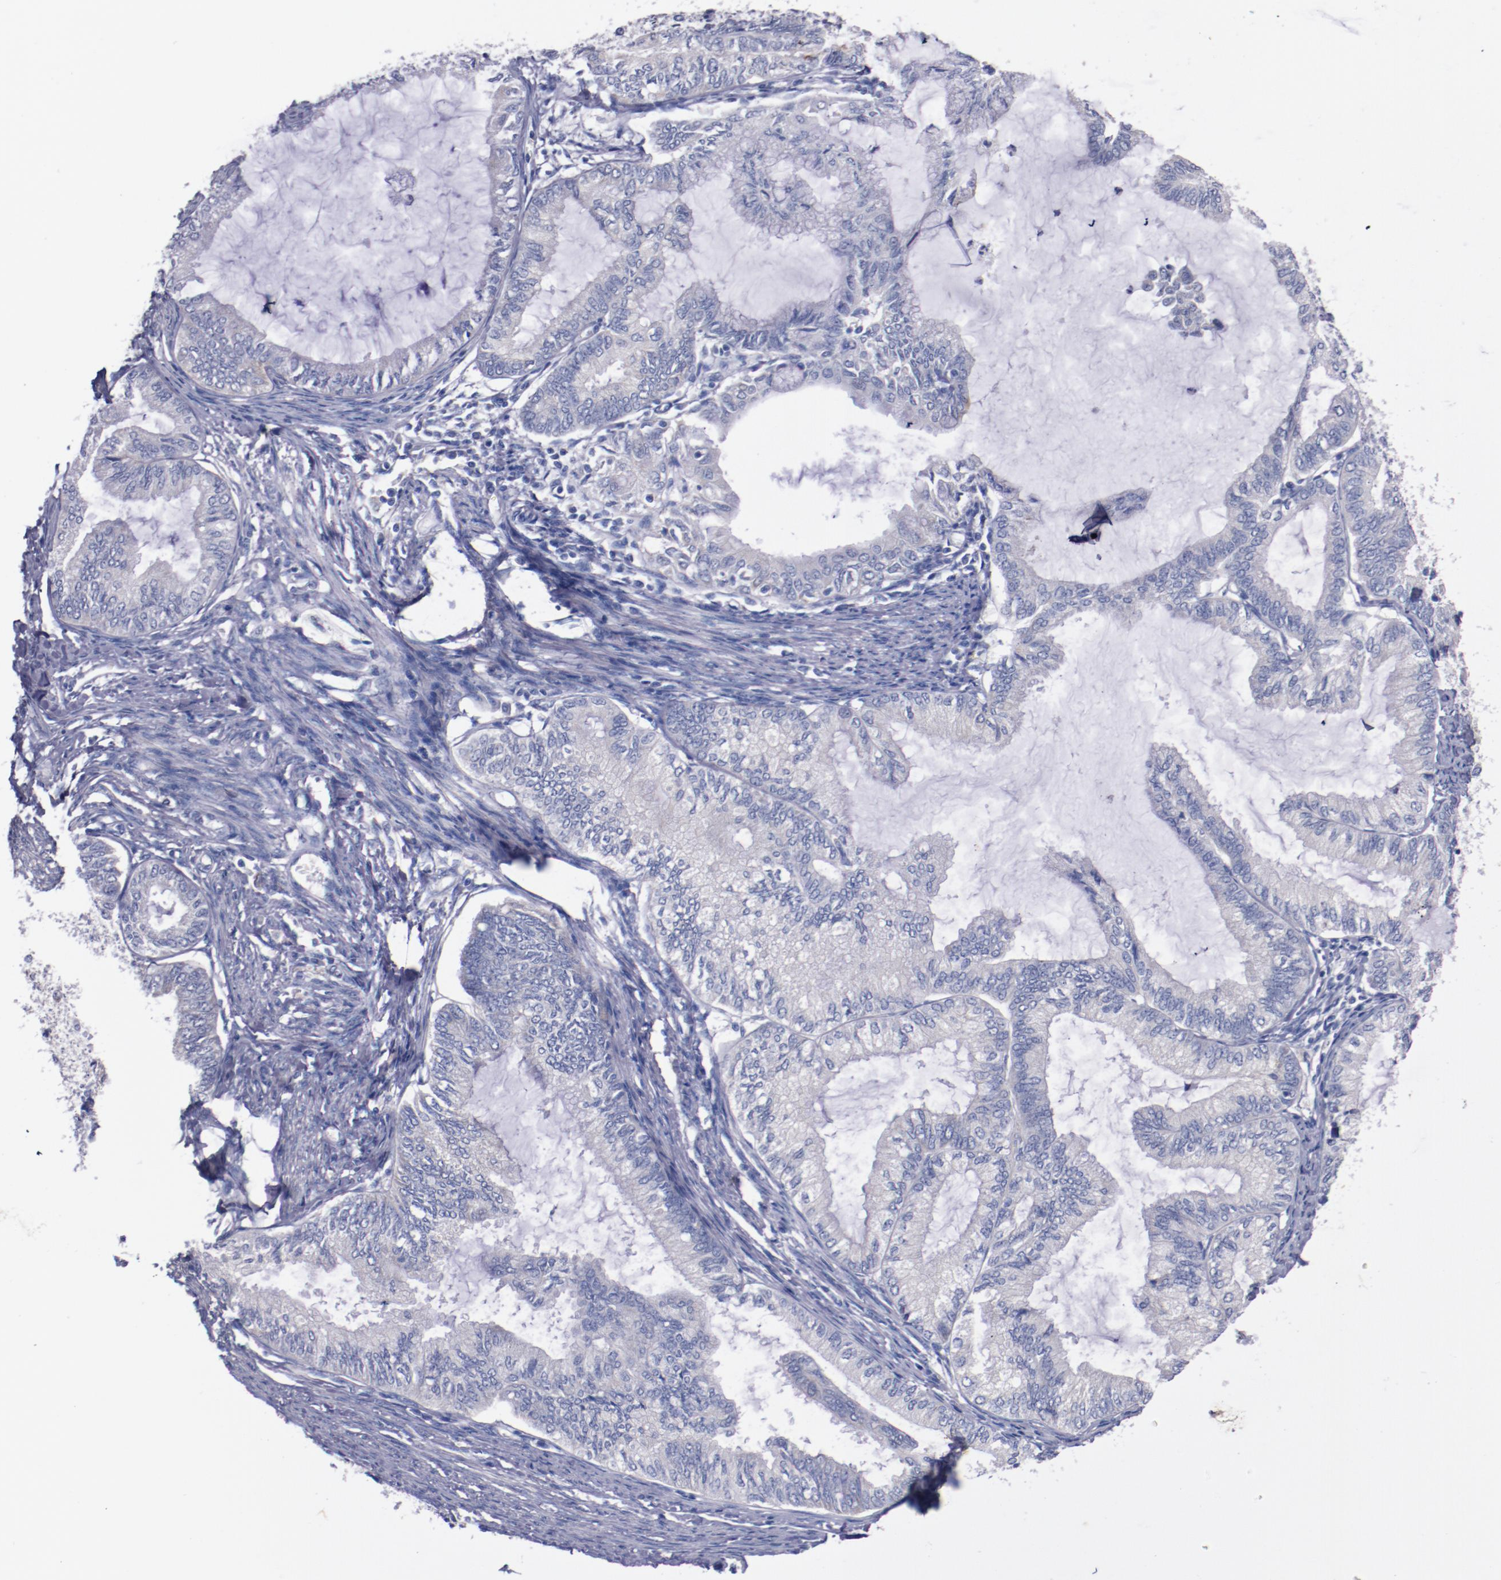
{"staining": {"intensity": "moderate", "quantity": "<25%", "location": "cytoplasmic/membranous"}, "tissue": "endometrial cancer", "cell_type": "Tumor cells", "image_type": "cancer", "snomed": [{"axis": "morphology", "description": "Adenocarcinoma, NOS"}, {"axis": "topography", "description": "Endometrium"}], "caption": "High-magnification brightfield microscopy of endometrial adenocarcinoma stained with DAB (brown) and counterstained with hematoxylin (blue). tumor cells exhibit moderate cytoplasmic/membranous expression is appreciated in approximately<25% of cells.", "gene": "CNTNAP2", "patient": {"sex": "female", "age": 86}}